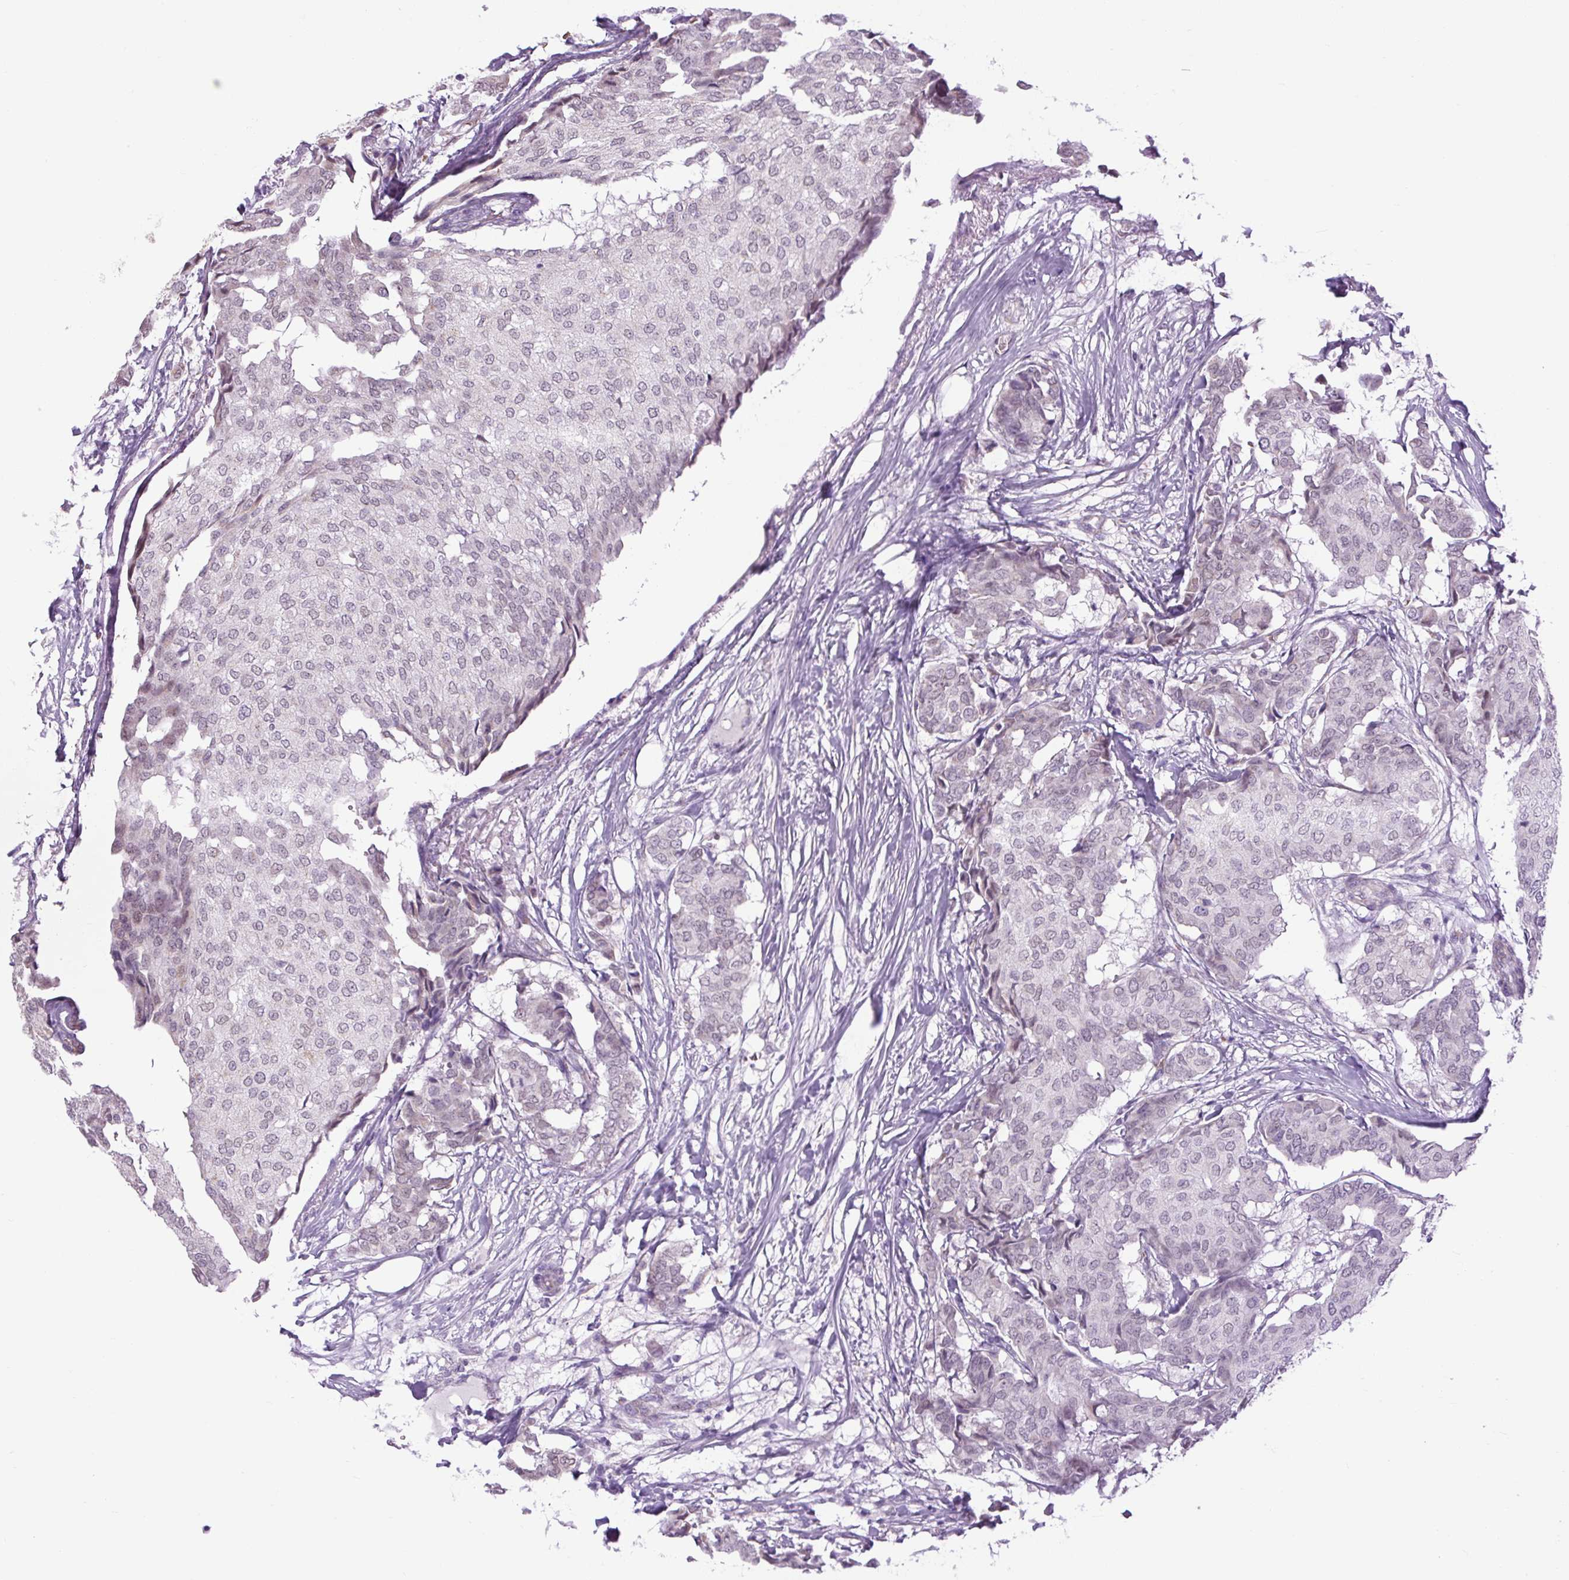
{"staining": {"intensity": "weak", "quantity": "<25%", "location": "nuclear"}, "tissue": "breast cancer", "cell_type": "Tumor cells", "image_type": "cancer", "snomed": [{"axis": "morphology", "description": "Duct carcinoma"}, {"axis": "topography", "description": "Breast"}], "caption": "Human breast cancer stained for a protein using IHC displays no expression in tumor cells.", "gene": "SCO2", "patient": {"sex": "female", "age": 75}}